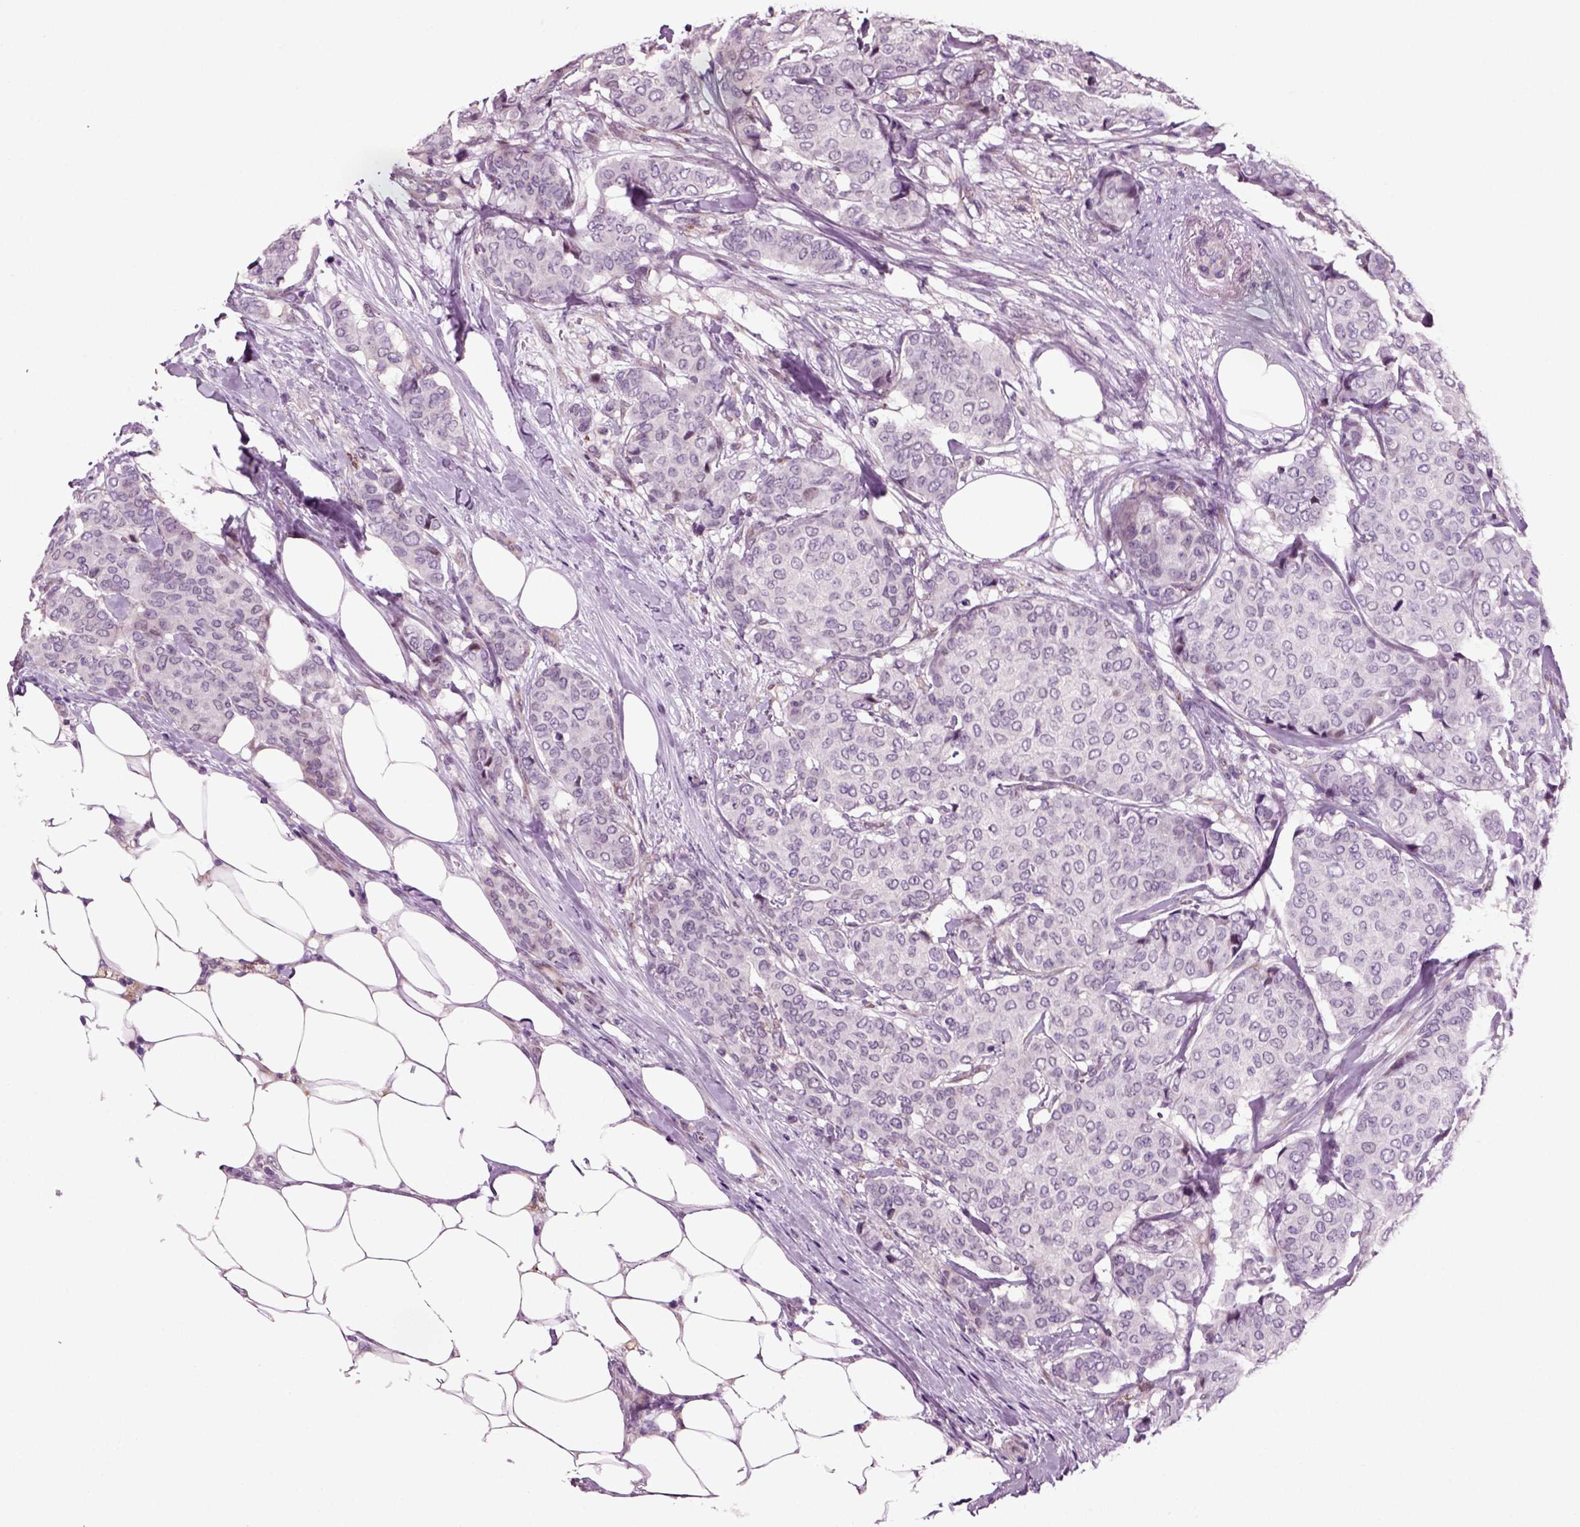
{"staining": {"intensity": "negative", "quantity": "none", "location": "none"}, "tissue": "breast cancer", "cell_type": "Tumor cells", "image_type": "cancer", "snomed": [{"axis": "morphology", "description": "Duct carcinoma"}, {"axis": "topography", "description": "Breast"}], "caption": "Human infiltrating ductal carcinoma (breast) stained for a protein using immunohistochemistry demonstrates no staining in tumor cells.", "gene": "ARID3A", "patient": {"sex": "female", "age": 75}}